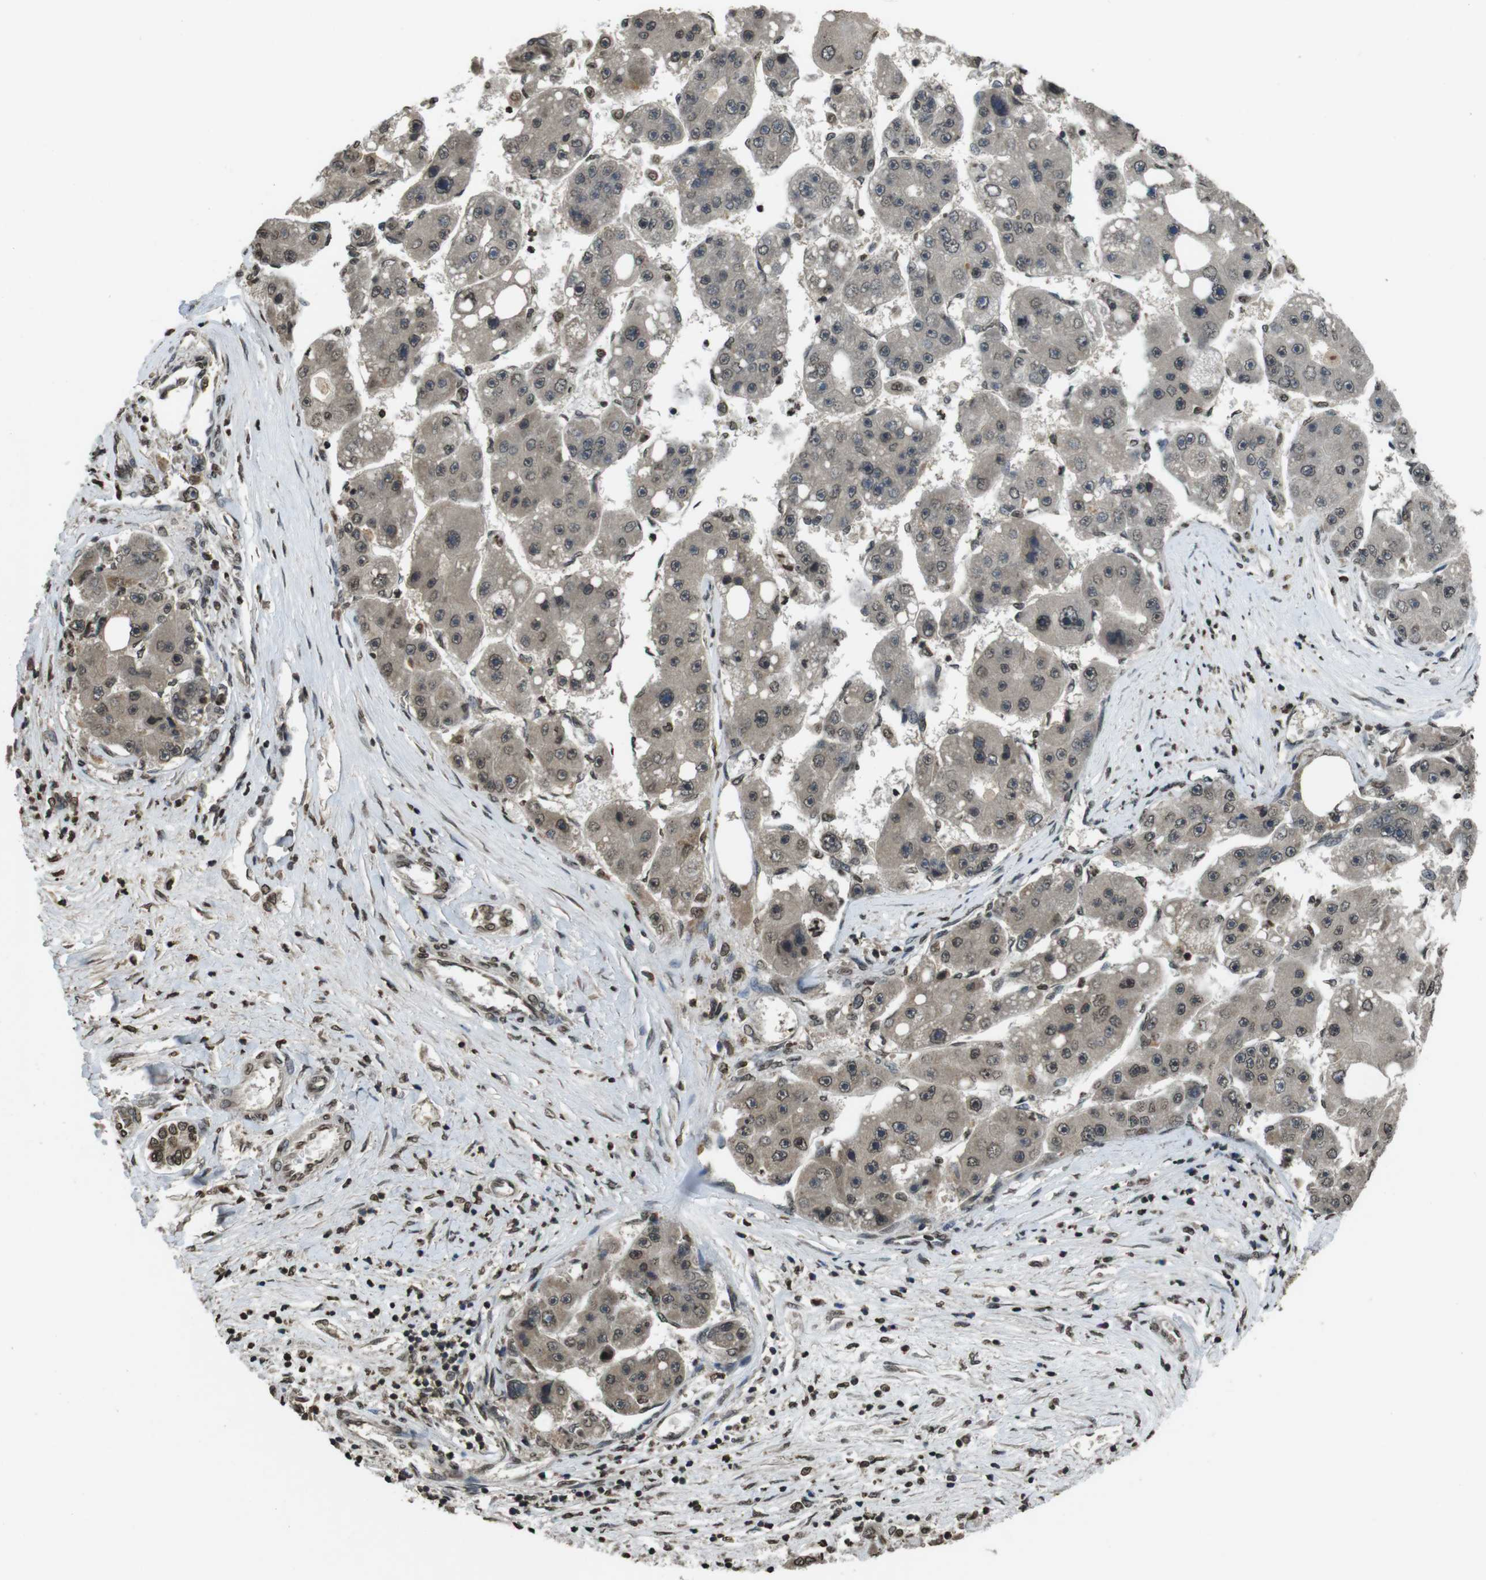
{"staining": {"intensity": "moderate", "quantity": "<25%", "location": "nuclear"}, "tissue": "liver cancer", "cell_type": "Tumor cells", "image_type": "cancer", "snomed": [{"axis": "morphology", "description": "Carcinoma, Hepatocellular, NOS"}, {"axis": "topography", "description": "Liver"}], "caption": "Moderate nuclear staining for a protein is seen in about <25% of tumor cells of hepatocellular carcinoma (liver) using immunohistochemistry (IHC).", "gene": "MAF", "patient": {"sex": "female", "age": 61}}